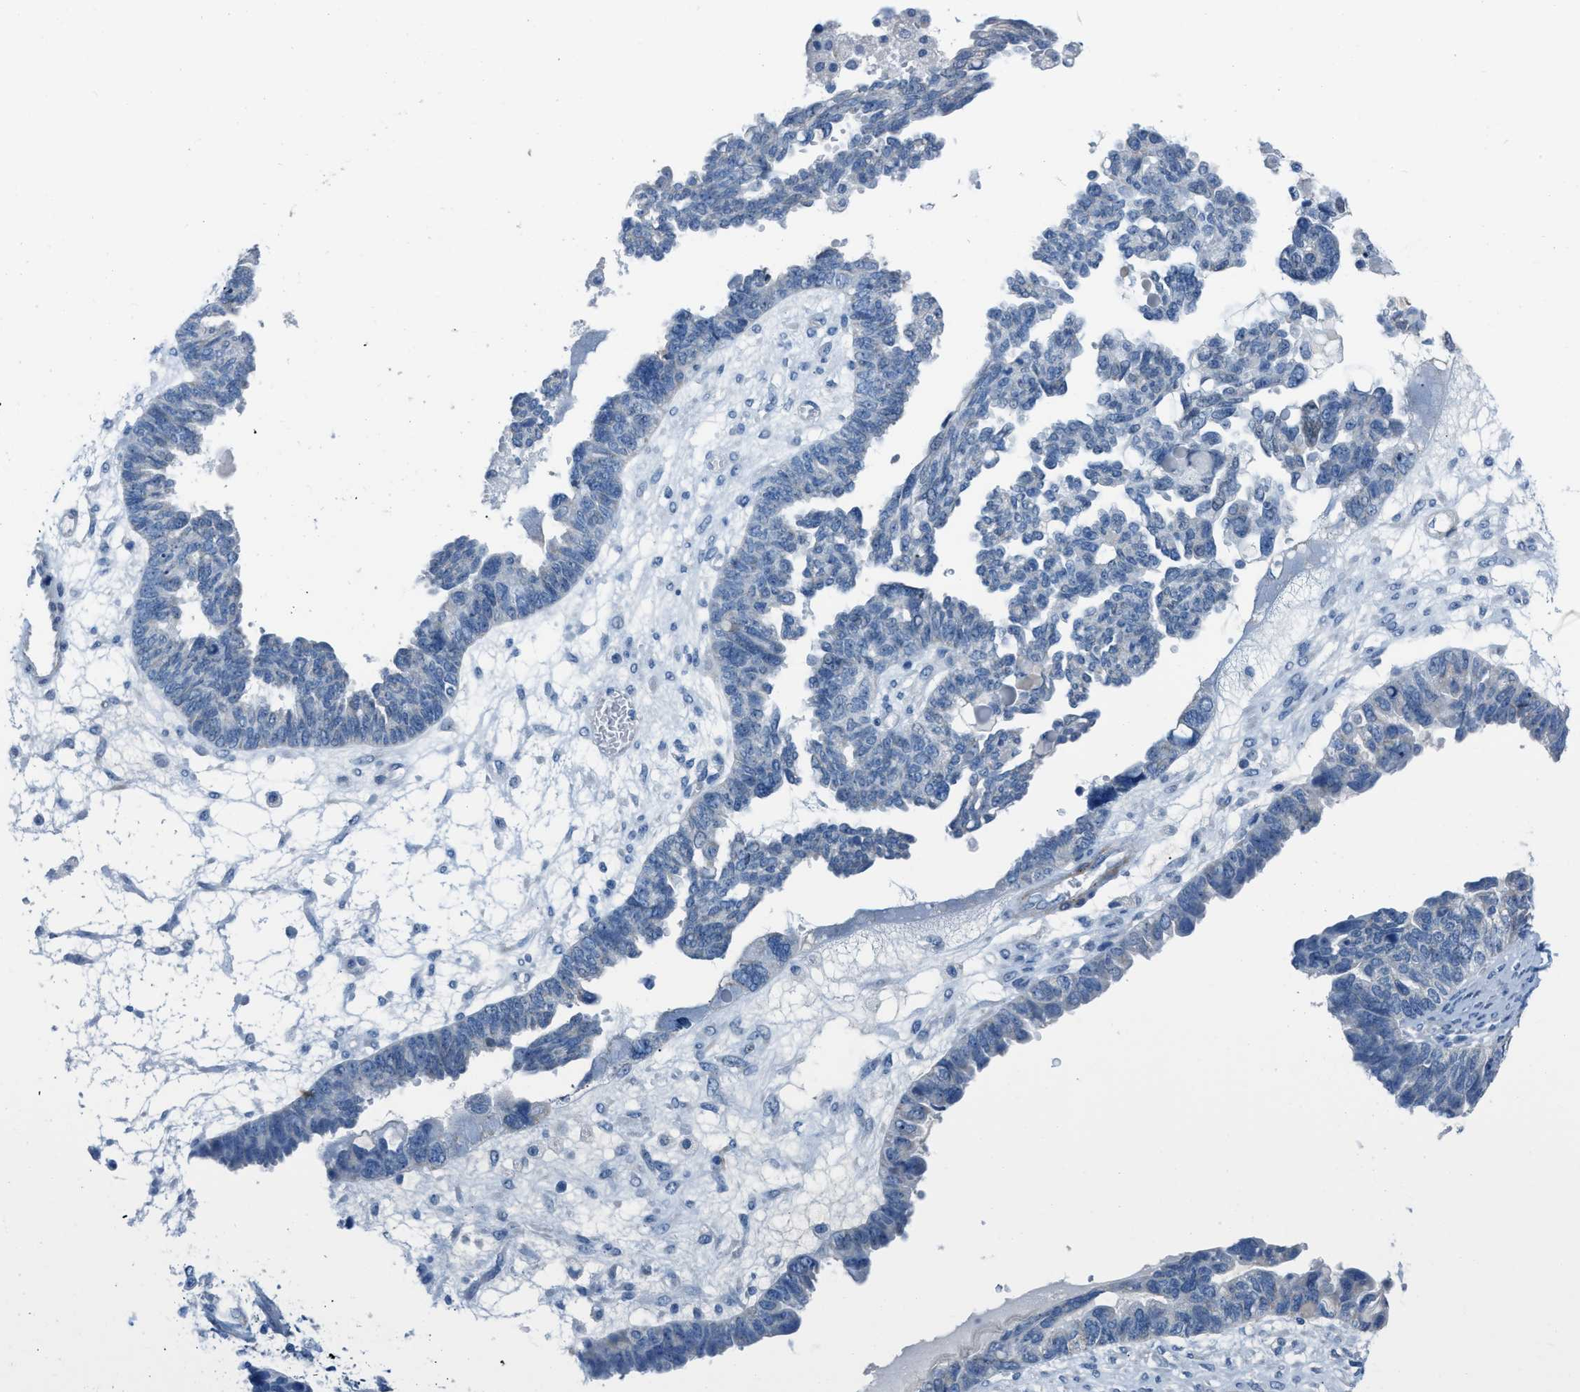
{"staining": {"intensity": "negative", "quantity": "none", "location": "none"}, "tissue": "ovarian cancer", "cell_type": "Tumor cells", "image_type": "cancer", "snomed": [{"axis": "morphology", "description": "Cystadenocarcinoma, serous, NOS"}, {"axis": "topography", "description": "Ovary"}], "caption": "Human serous cystadenocarcinoma (ovarian) stained for a protein using immunohistochemistry (IHC) exhibits no staining in tumor cells.", "gene": "SPATC1L", "patient": {"sex": "female", "age": 79}}